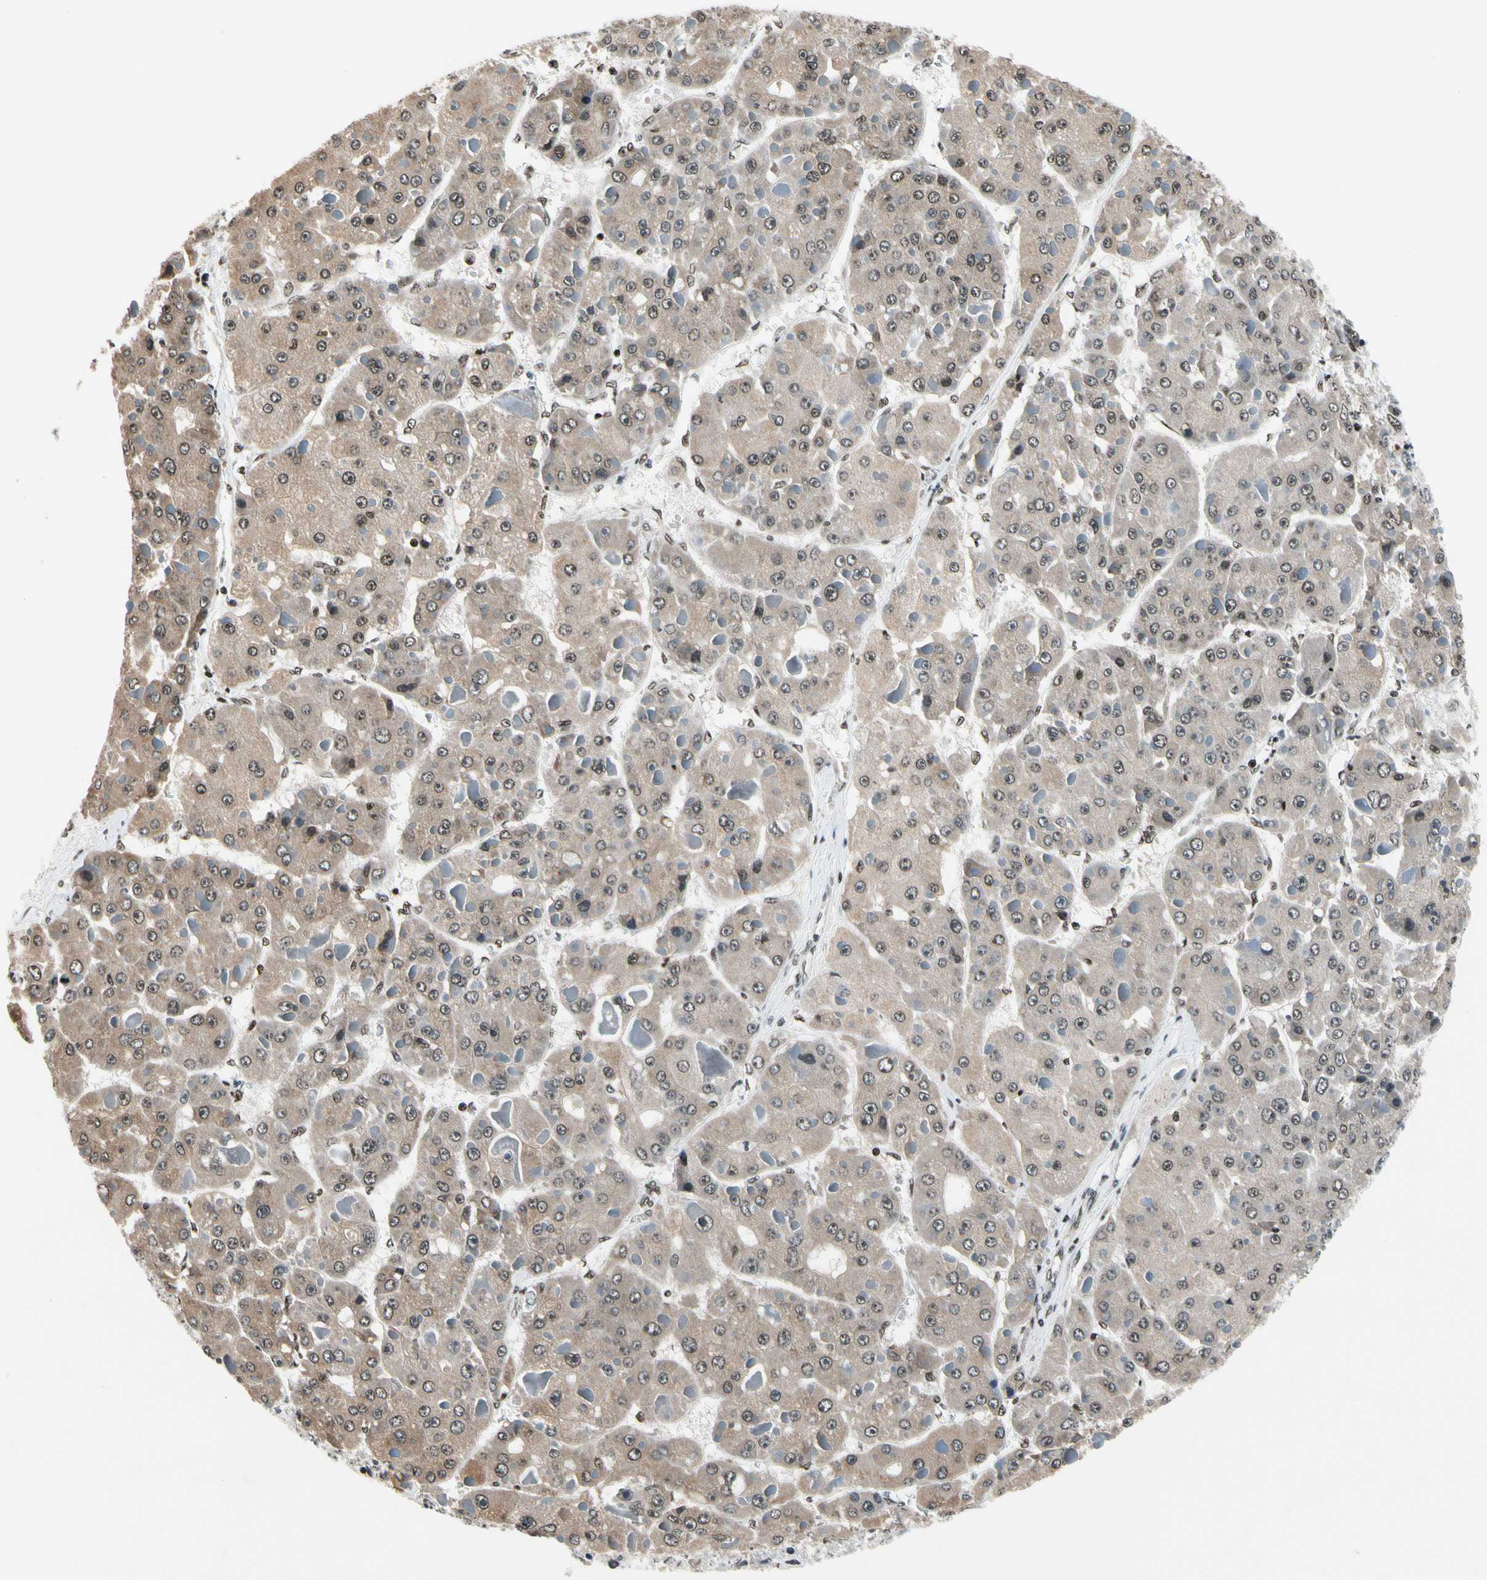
{"staining": {"intensity": "moderate", "quantity": ">75%", "location": "cytoplasmic/membranous,nuclear"}, "tissue": "liver cancer", "cell_type": "Tumor cells", "image_type": "cancer", "snomed": [{"axis": "morphology", "description": "Carcinoma, Hepatocellular, NOS"}, {"axis": "topography", "description": "Liver"}], "caption": "Immunohistochemical staining of liver hepatocellular carcinoma displays medium levels of moderate cytoplasmic/membranous and nuclear protein positivity in about >75% of tumor cells.", "gene": "RECQL", "patient": {"sex": "female", "age": 73}}